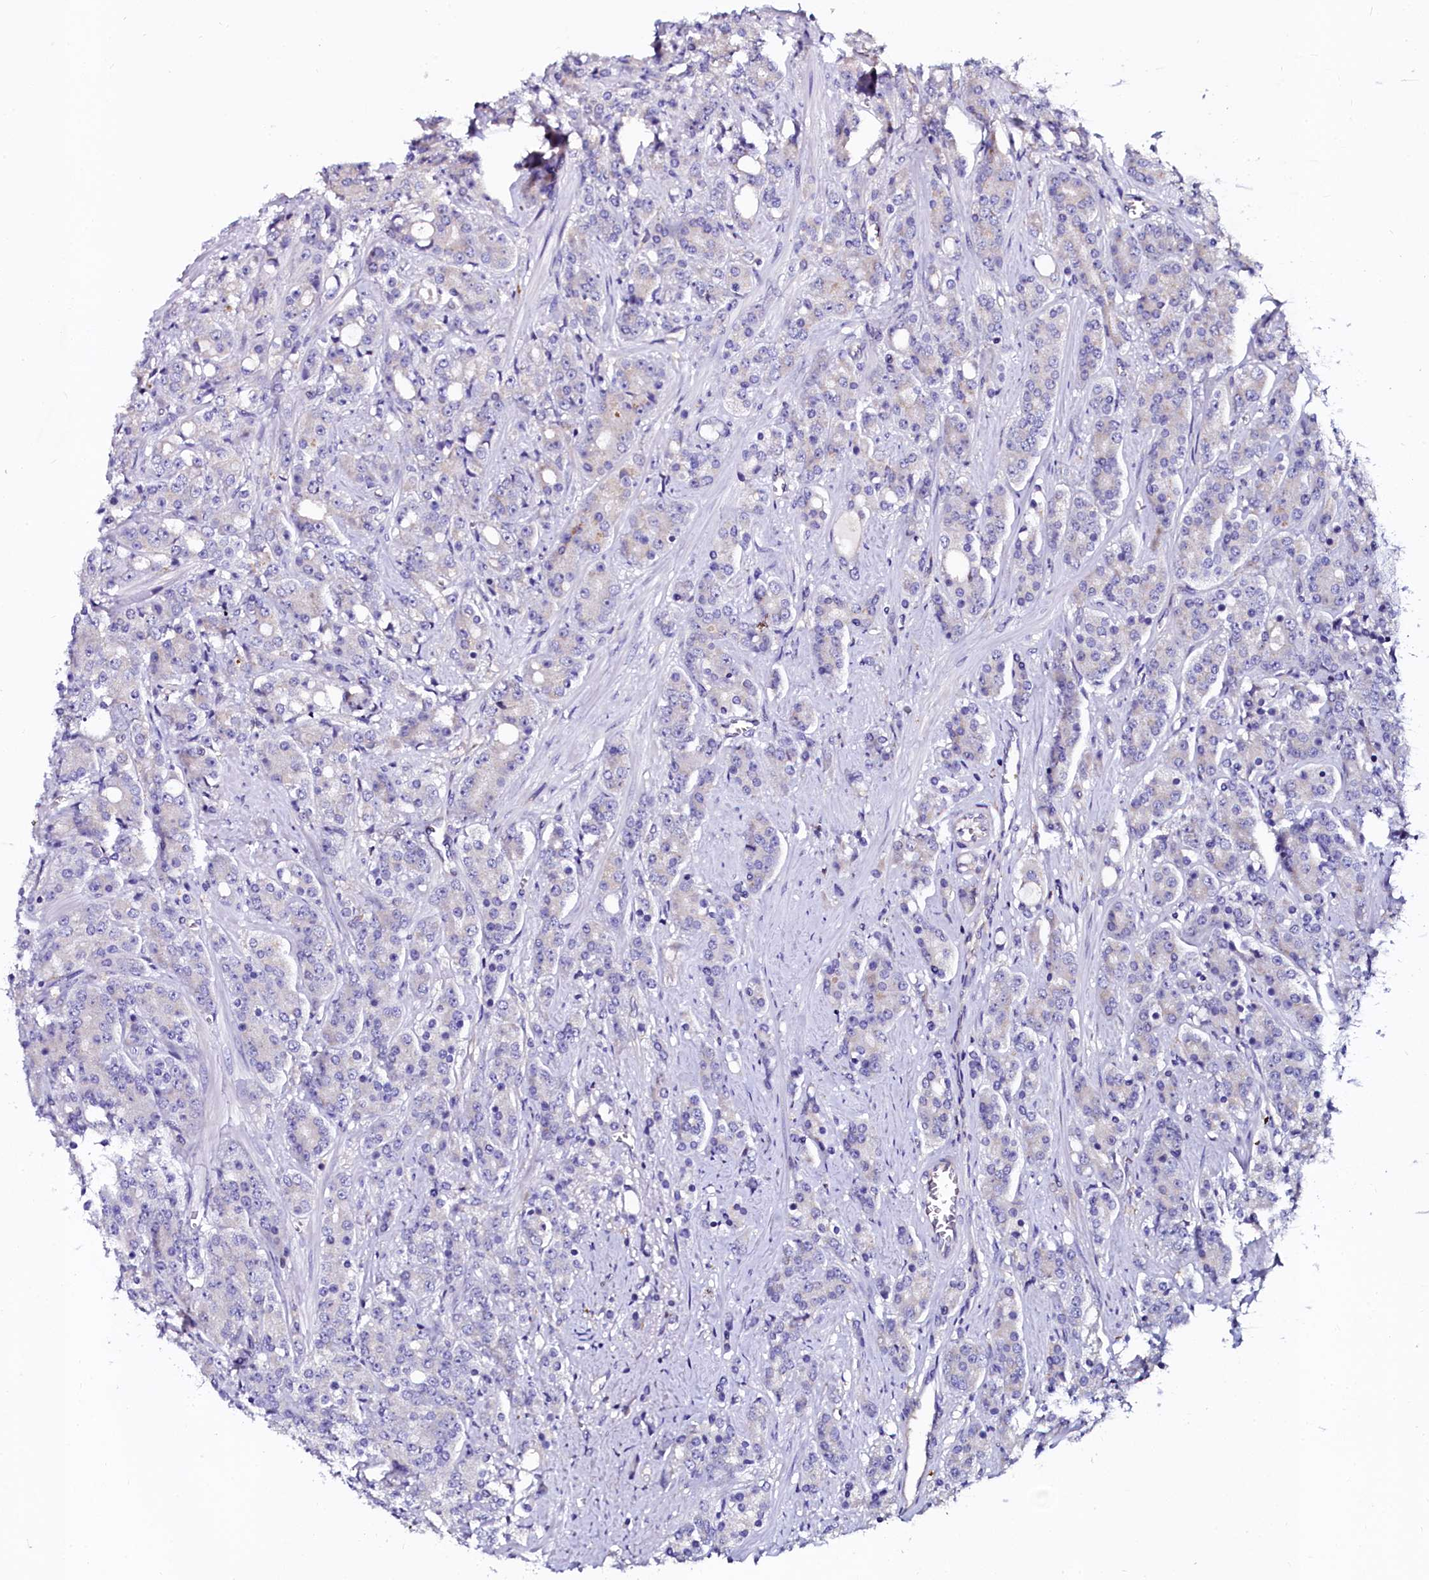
{"staining": {"intensity": "negative", "quantity": "none", "location": "none"}, "tissue": "prostate cancer", "cell_type": "Tumor cells", "image_type": "cancer", "snomed": [{"axis": "morphology", "description": "Adenocarcinoma, High grade"}, {"axis": "topography", "description": "Prostate"}], "caption": "A histopathology image of prostate high-grade adenocarcinoma stained for a protein exhibits no brown staining in tumor cells.", "gene": "OTOL1", "patient": {"sex": "male", "age": 62}}